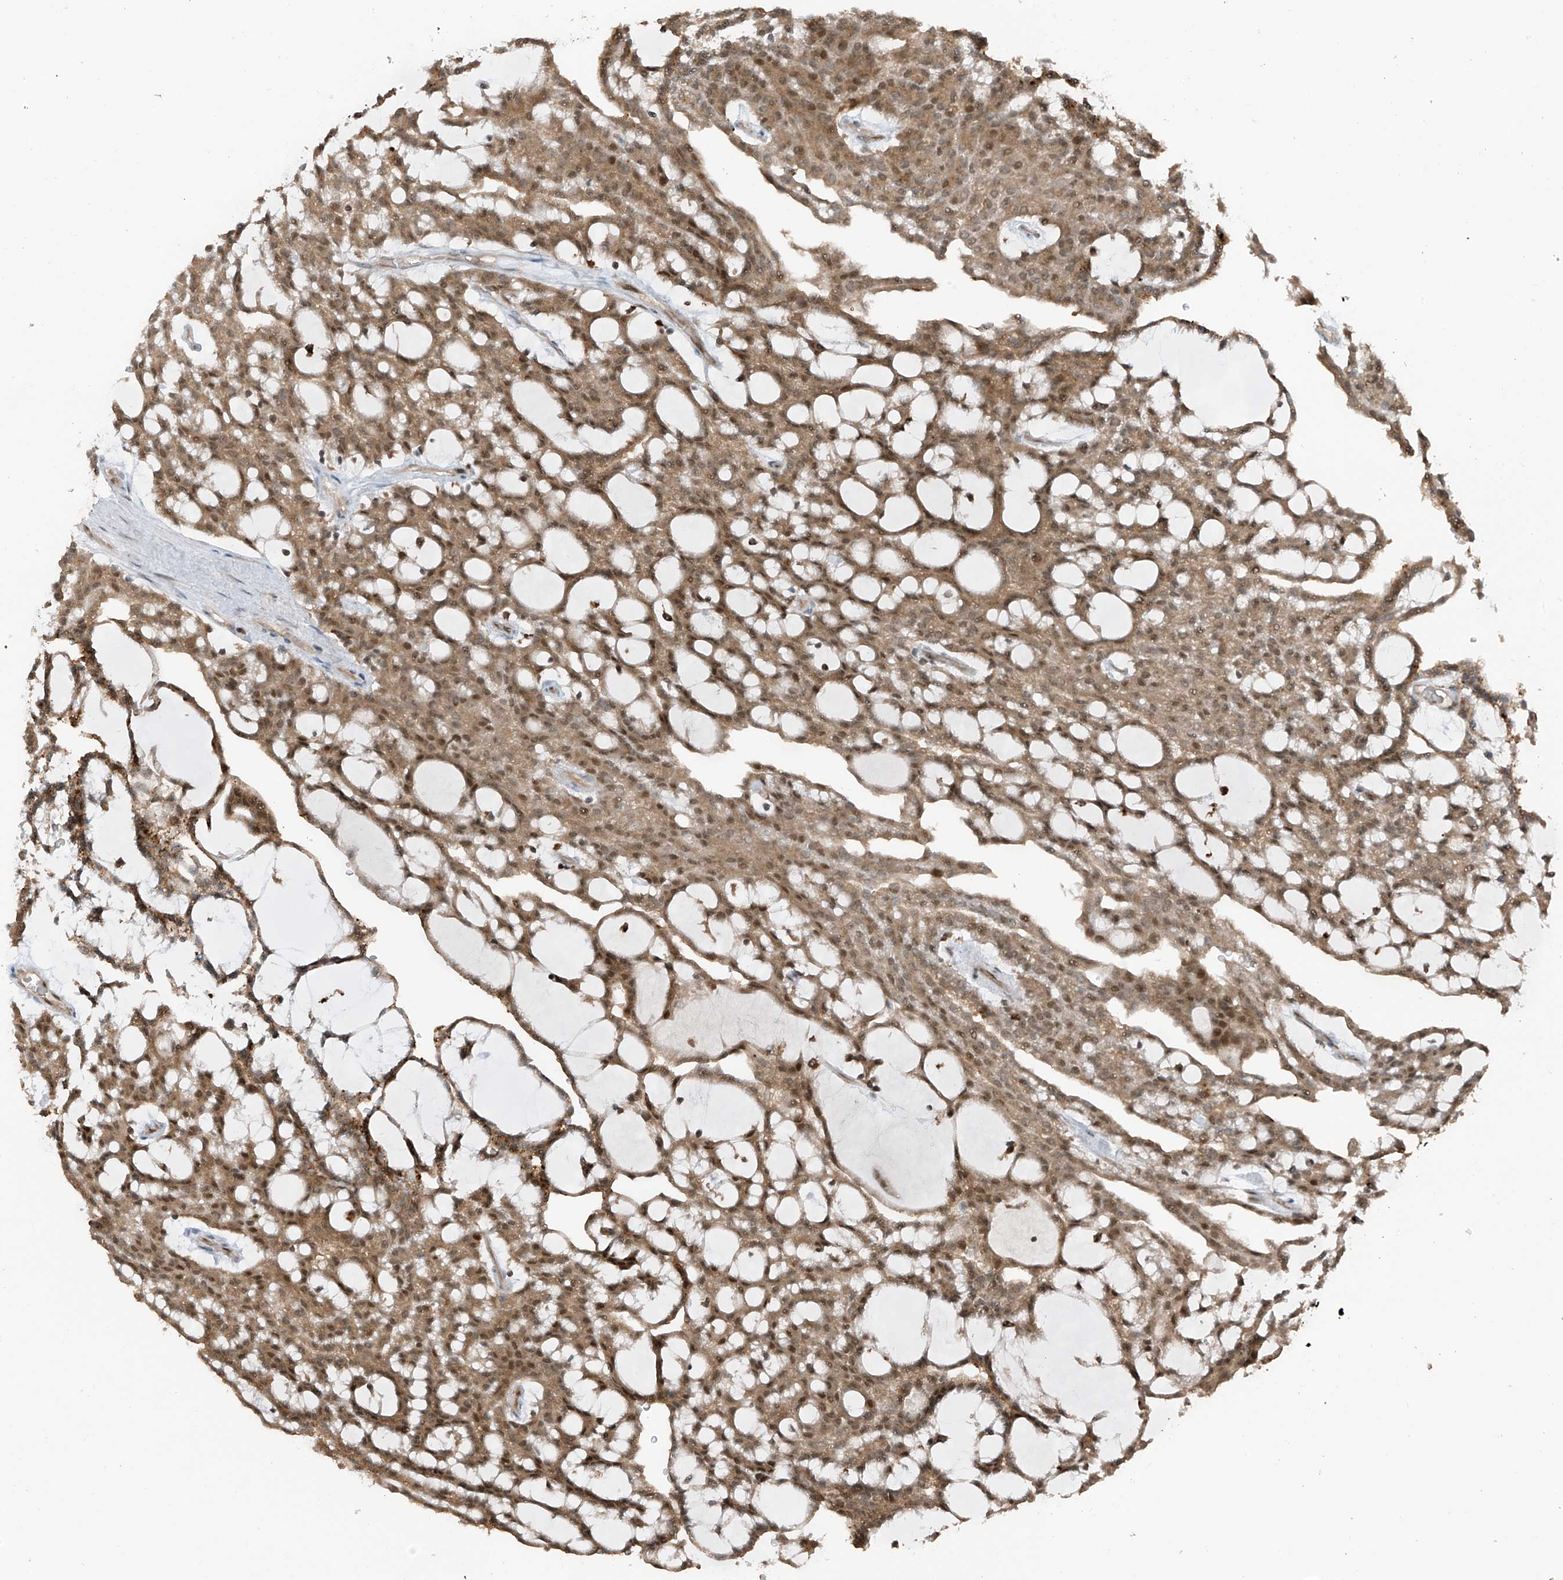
{"staining": {"intensity": "moderate", "quantity": ">75%", "location": "cytoplasmic/membranous,nuclear"}, "tissue": "renal cancer", "cell_type": "Tumor cells", "image_type": "cancer", "snomed": [{"axis": "morphology", "description": "Adenocarcinoma, NOS"}, {"axis": "topography", "description": "Kidney"}], "caption": "About >75% of tumor cells in human renal cancer (adenocarcinoma) demonstrate moderate cytoplasmic/membranous and nuclear protein expression as visualized by brown immunohistochemical staining.", "gene": "TXNDC9", "patient": {"sex": "male", "age": 63}}